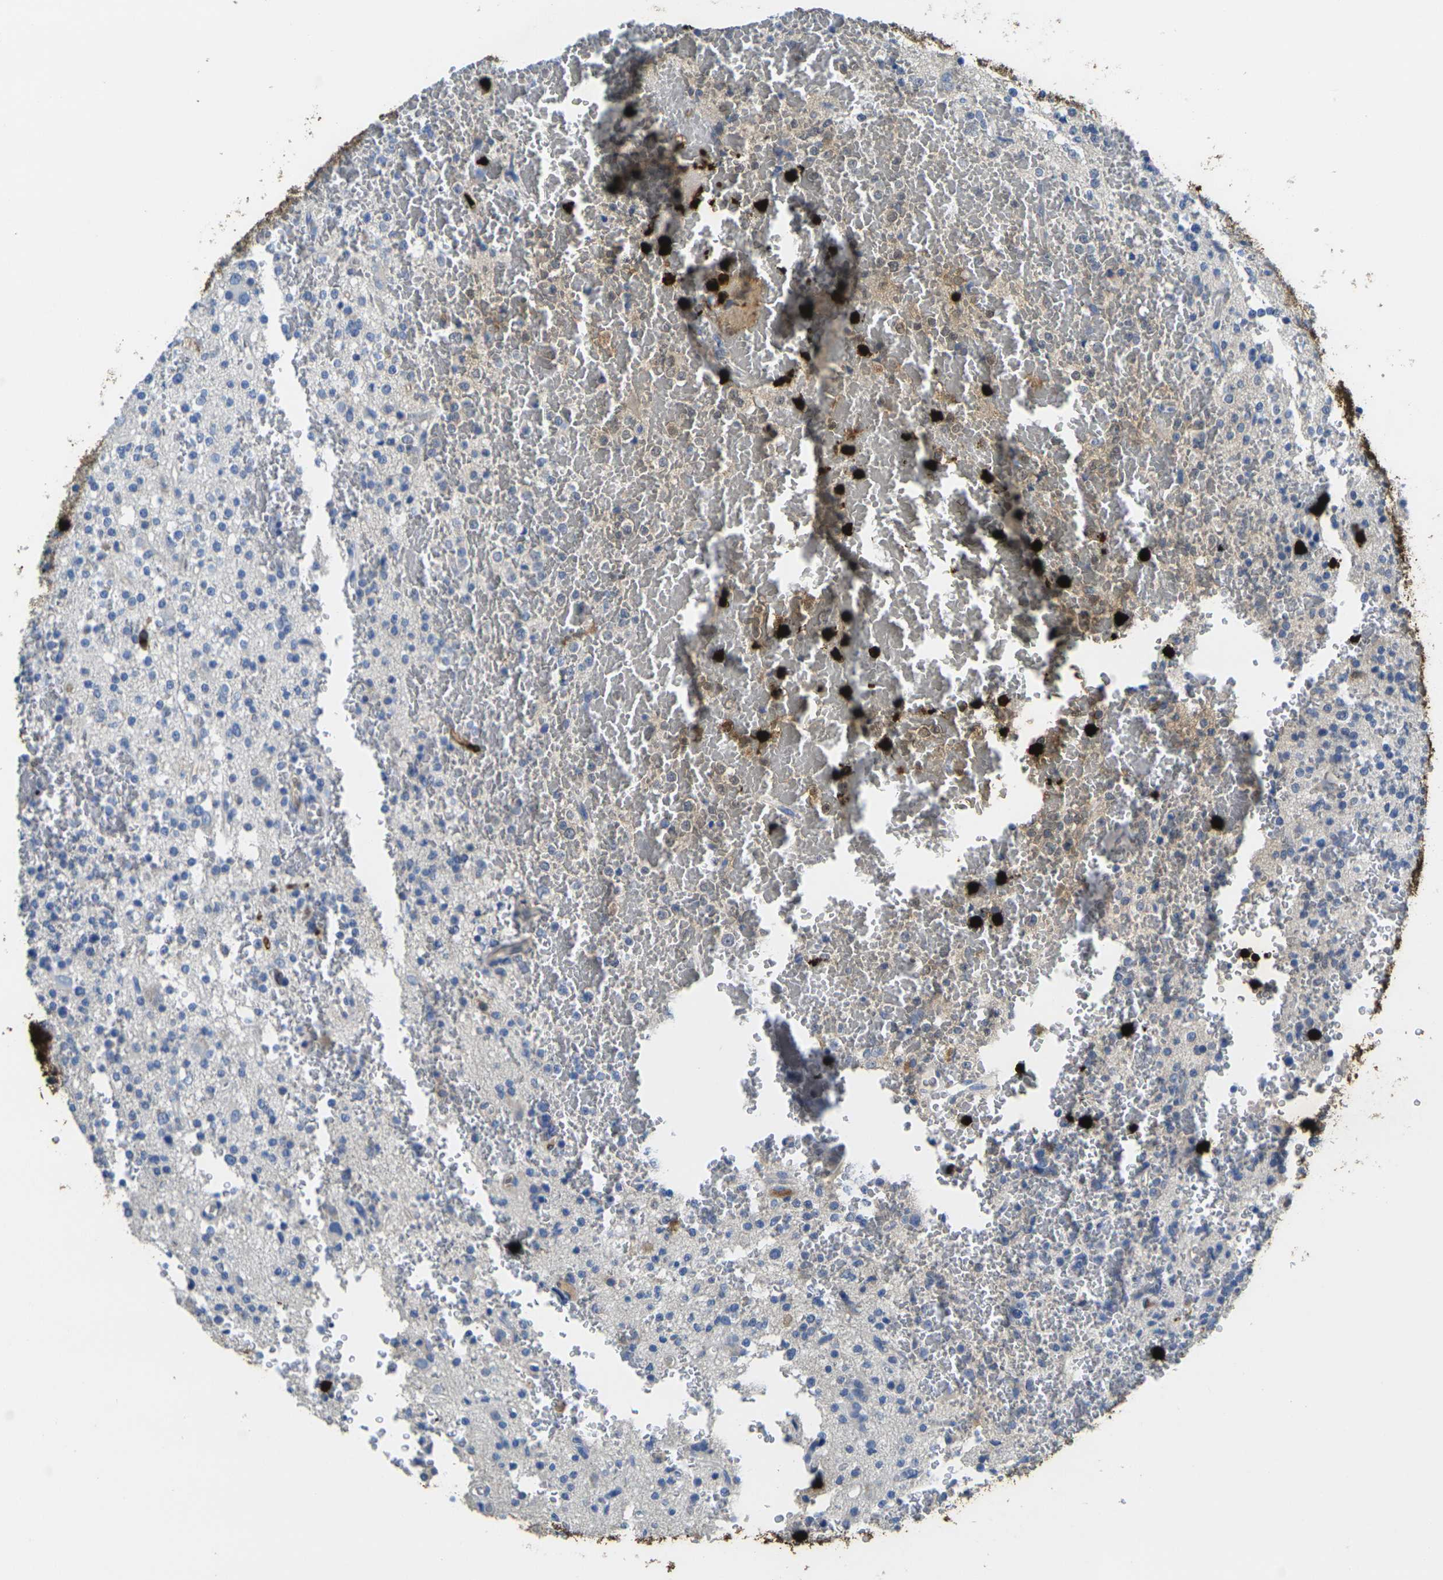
{"staining": {"intensity": "negative", "quantity": "none", "location": "none"}, "tissue": "glioma", "cell_type": "Tumor cells", "image_type": "cancer", "snomed": [{"axis": "morphology", "description": "Glioma, malignant, High grade"}, {"axis": "topography", "description": "Brain"}], "caption": "This is an IHC histopathology image of malignant glioma (high-grade). There is no expression in tumor cells.", "gene": "S100A9", "patient": {"sex": "male", "age": 47}}